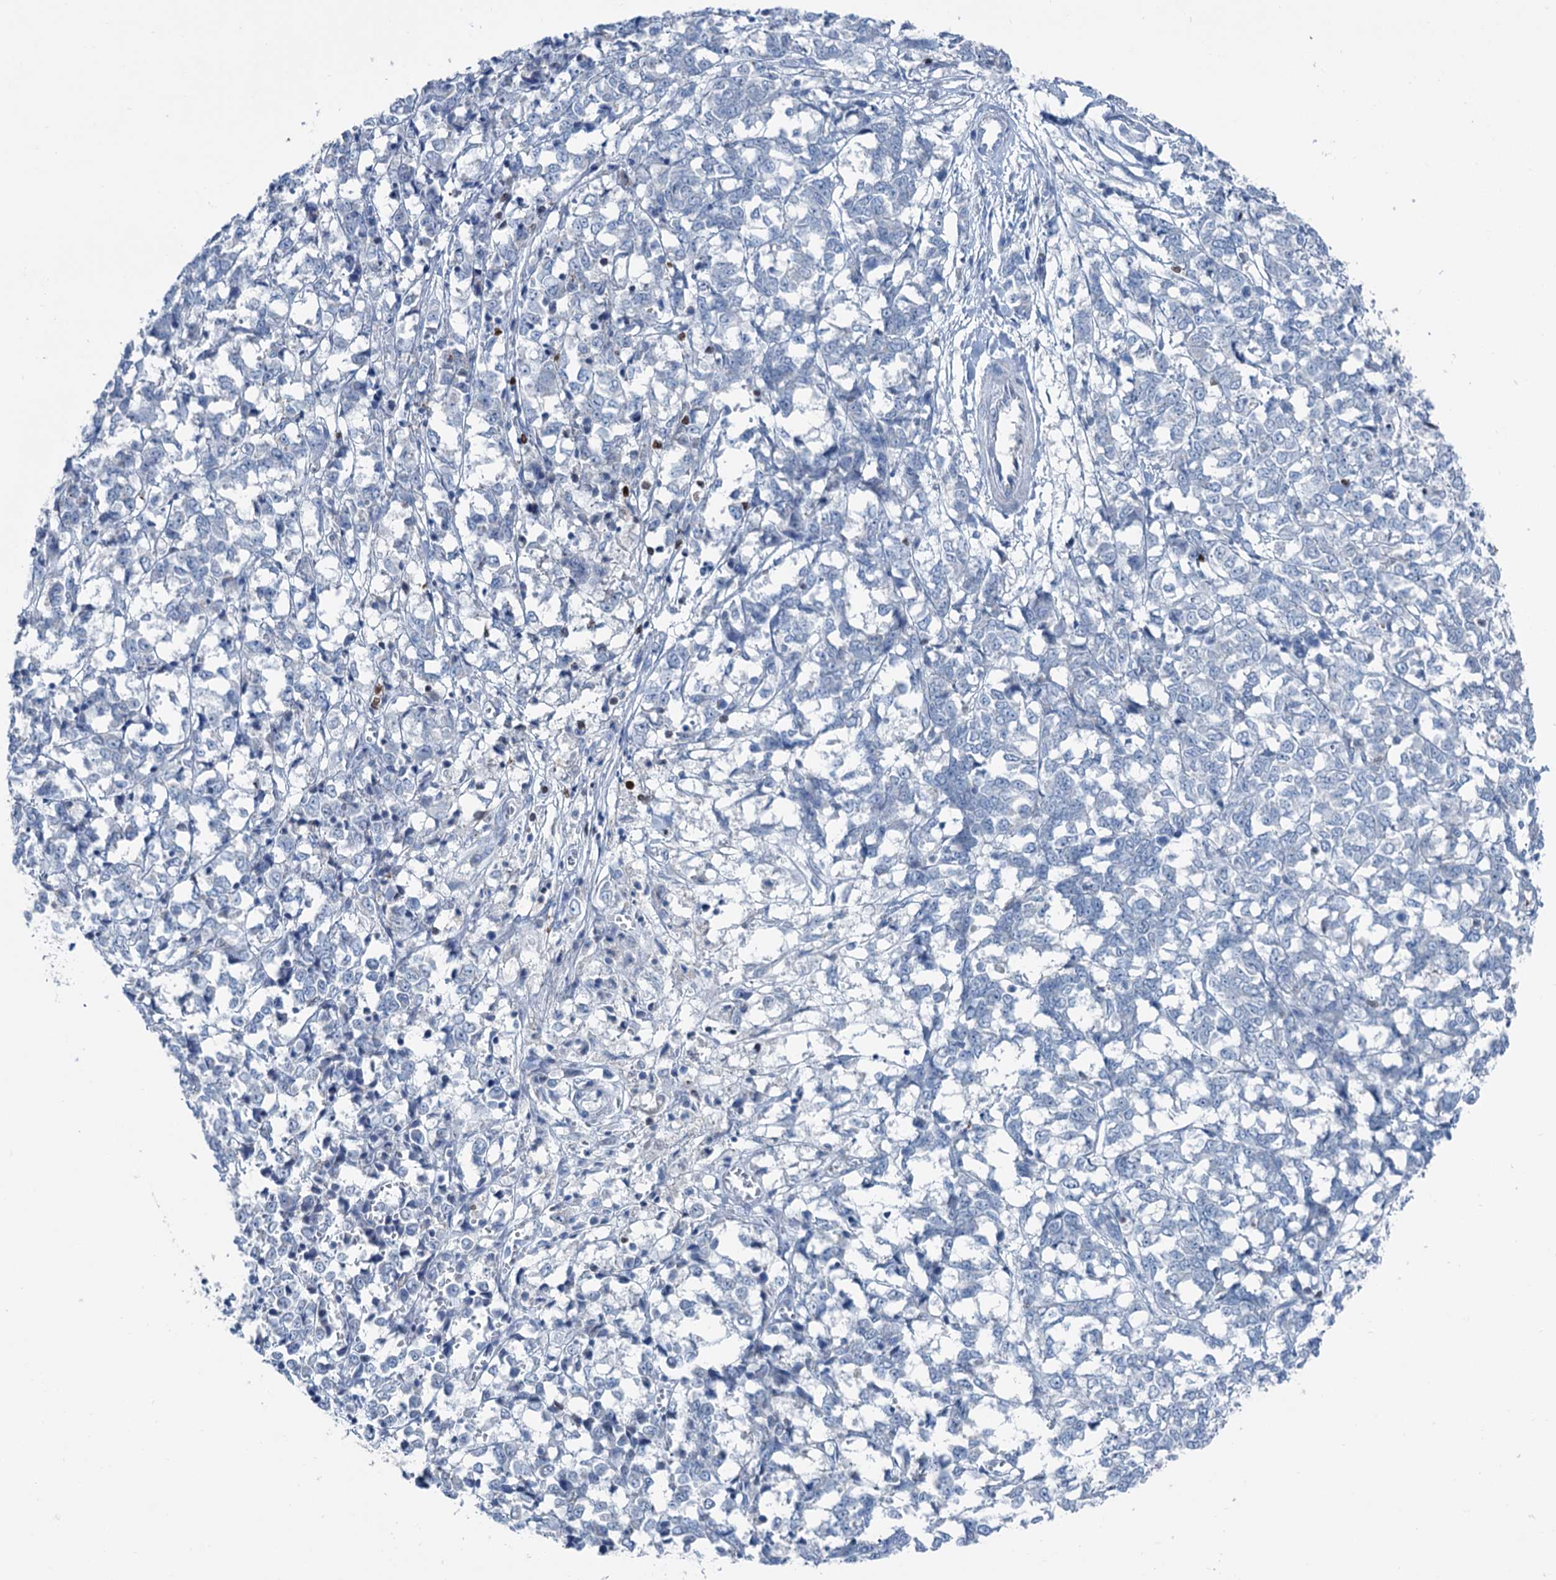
{"staining": {"intensity": "negative", "quantity": "none", "location": "none"}, "tissue": "melanoma", "cell_type": "Tumor cells", "image_type": "cancer", "snomed": [{"axis": "morphology", "description": "Malignant melanoma, NOS"}, {"axis": "topography", "description": "Skin"}], "caption": "Tumor cells are negative for brown protein staining in malignant melanoma.", "gene": "ELP4", "patient": {"sex": "female", "age": 72}}